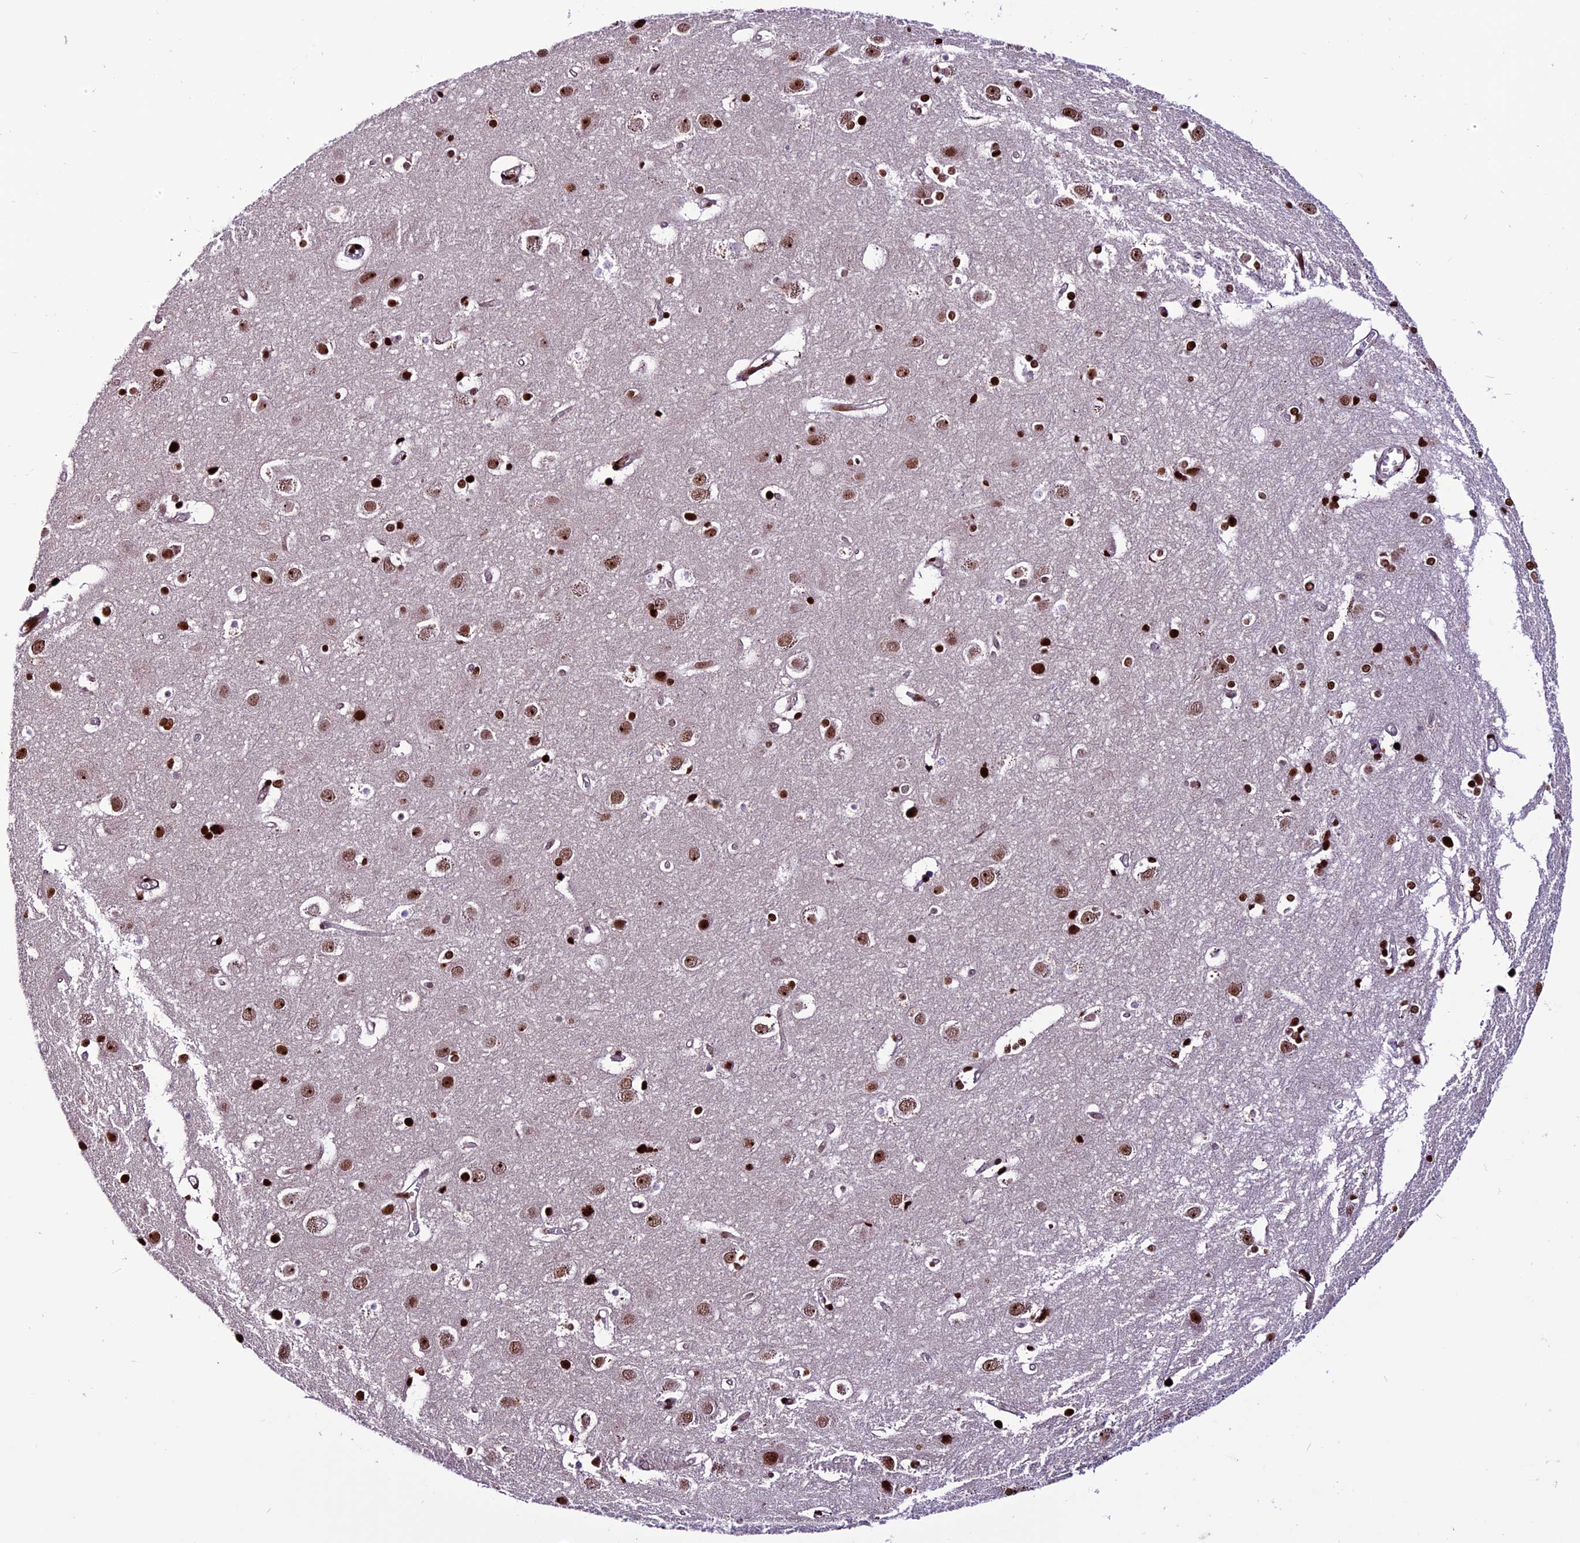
{"staining": {"intensity": "moderate", "quantity": ">75%", "location": "nuclear"}, "tissue": "cerebral cortex", "cell_type": "Endothelial cells", "image_type": "normal", "snomed": [{"axis": "morphology", "description": "Normal tissue, NOS"}, {"axis": "topography", "description": "Cerebral cortex"}], "caption": "High-magnification brightfield microscopy of normal cerebral cortex stained with DAB (brown) and counterstained with hematoxylin (blue). endothelial cells exhibit moderate nuclear staining is appreciated in about>75% of cells.", "gene": "RINL", "patient": {"sex": "male", "age": 54}}